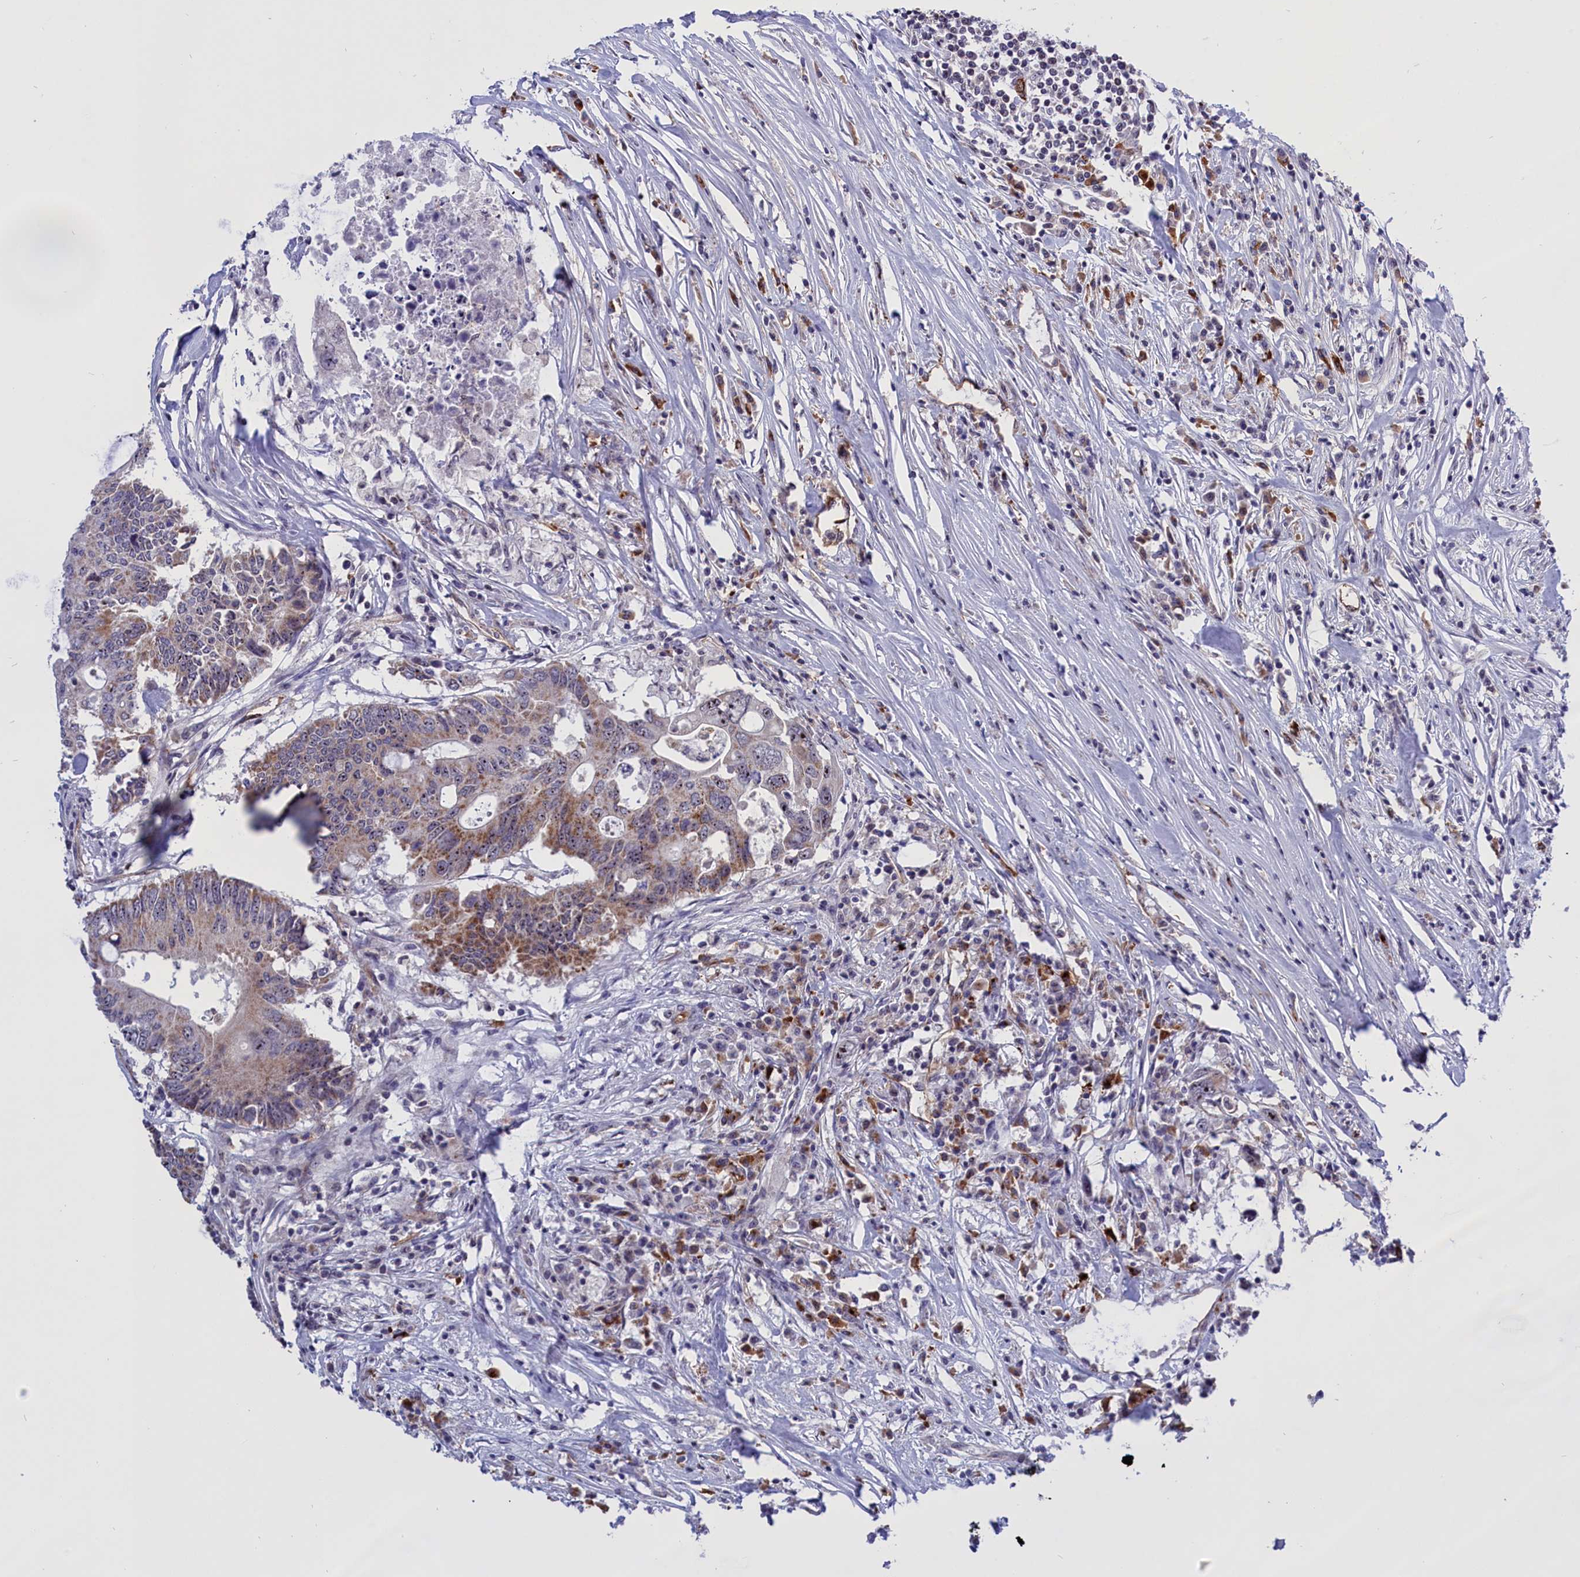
{"staining": {"intensity": "moderate", "quantity": "25%-75%", "location": "cytoplasmic/membranous"}, "tissue": "colorectal cancer", "cell_type": "Tumor cells", "image_type": "cancer", "snomed": [{"axis": "morphology", "description": "Adenocarcinoma, NOS"}, {"axis": "topography", "description": "Colon"}], "caption": "Protein staining by IHC reveals moderate cytoplasmic/membranous staining in about 25%-75% of tumor cells in colorectal cancer.", "gene": "MPND", "patient": {"sex": "male", "age": 71}}